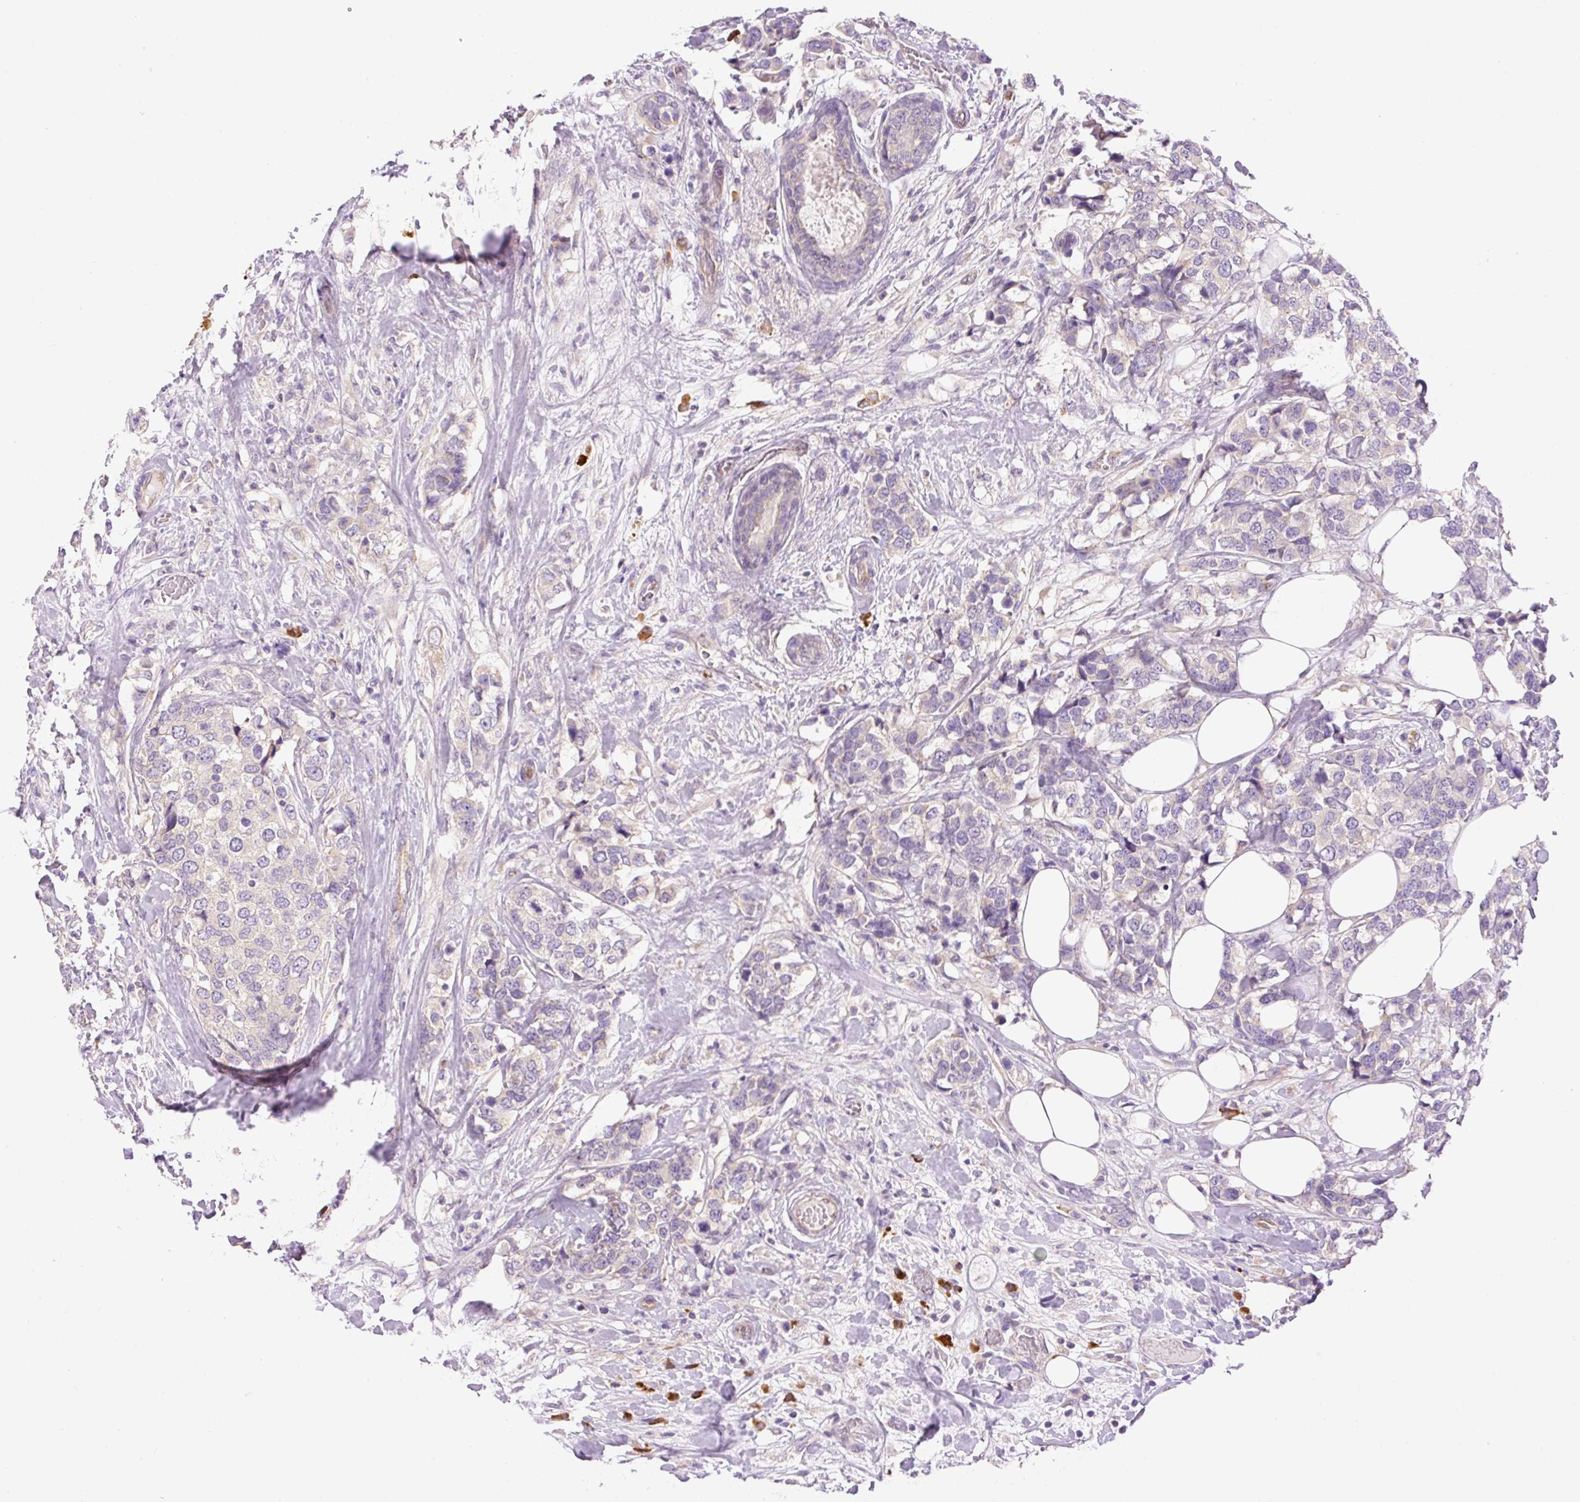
{"staining": {"intensity": "negative", "quantity": "none", "location": "none"}, "tissue": "breast cancer", "cell_type": "Tumor cells", "image_type": "cancer", "snomed": [{"axis": "morphology", "description": "Lobular carcinoma"}, {"axis": "topography", "description": "Breast"}], "caption": "An image of human lobular carcinoma (breast) is negative for staining in tumor cells. Nuclei are stained in blue.", "gene": "PNPLA5", "patient": {"sex": "female", "age": 59}}